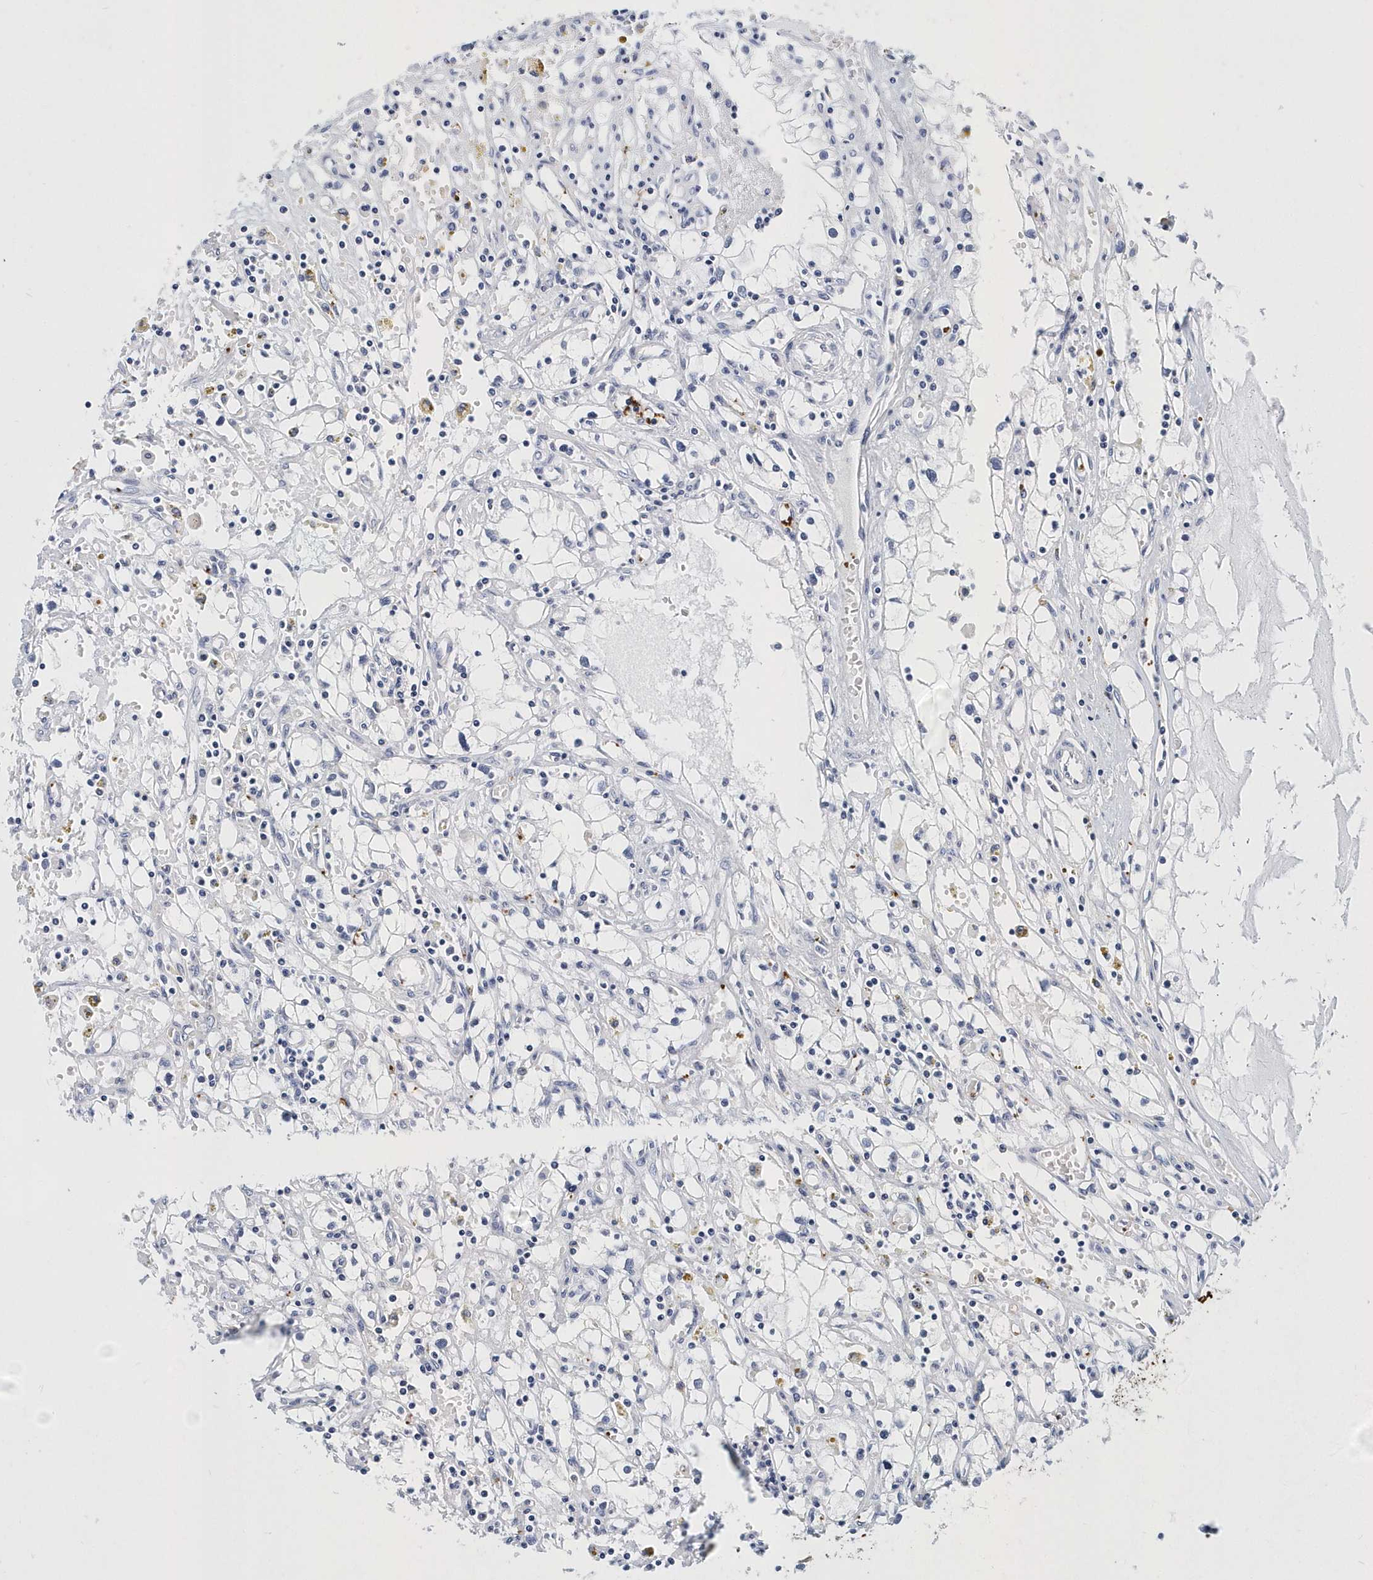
{"staining": {"intensity": "negative", "quantity": "none", "location": "none"}, "tissue": "renal cancer", "cell_type": "Tumor cells", "image_type": "cancer", "snomed": [{"axis": "morphology", "description": "Adenocarcinoma, NOS"}, {"axis": "topography", "description": "Kidney"}], "caption": "Immunohistochemical staining of human renal cancer (adenocarcinoma) shows no significant expression in tumor cells.", "gene": "ITGA2B", "patient": {"sex": "male", "age": 56}}